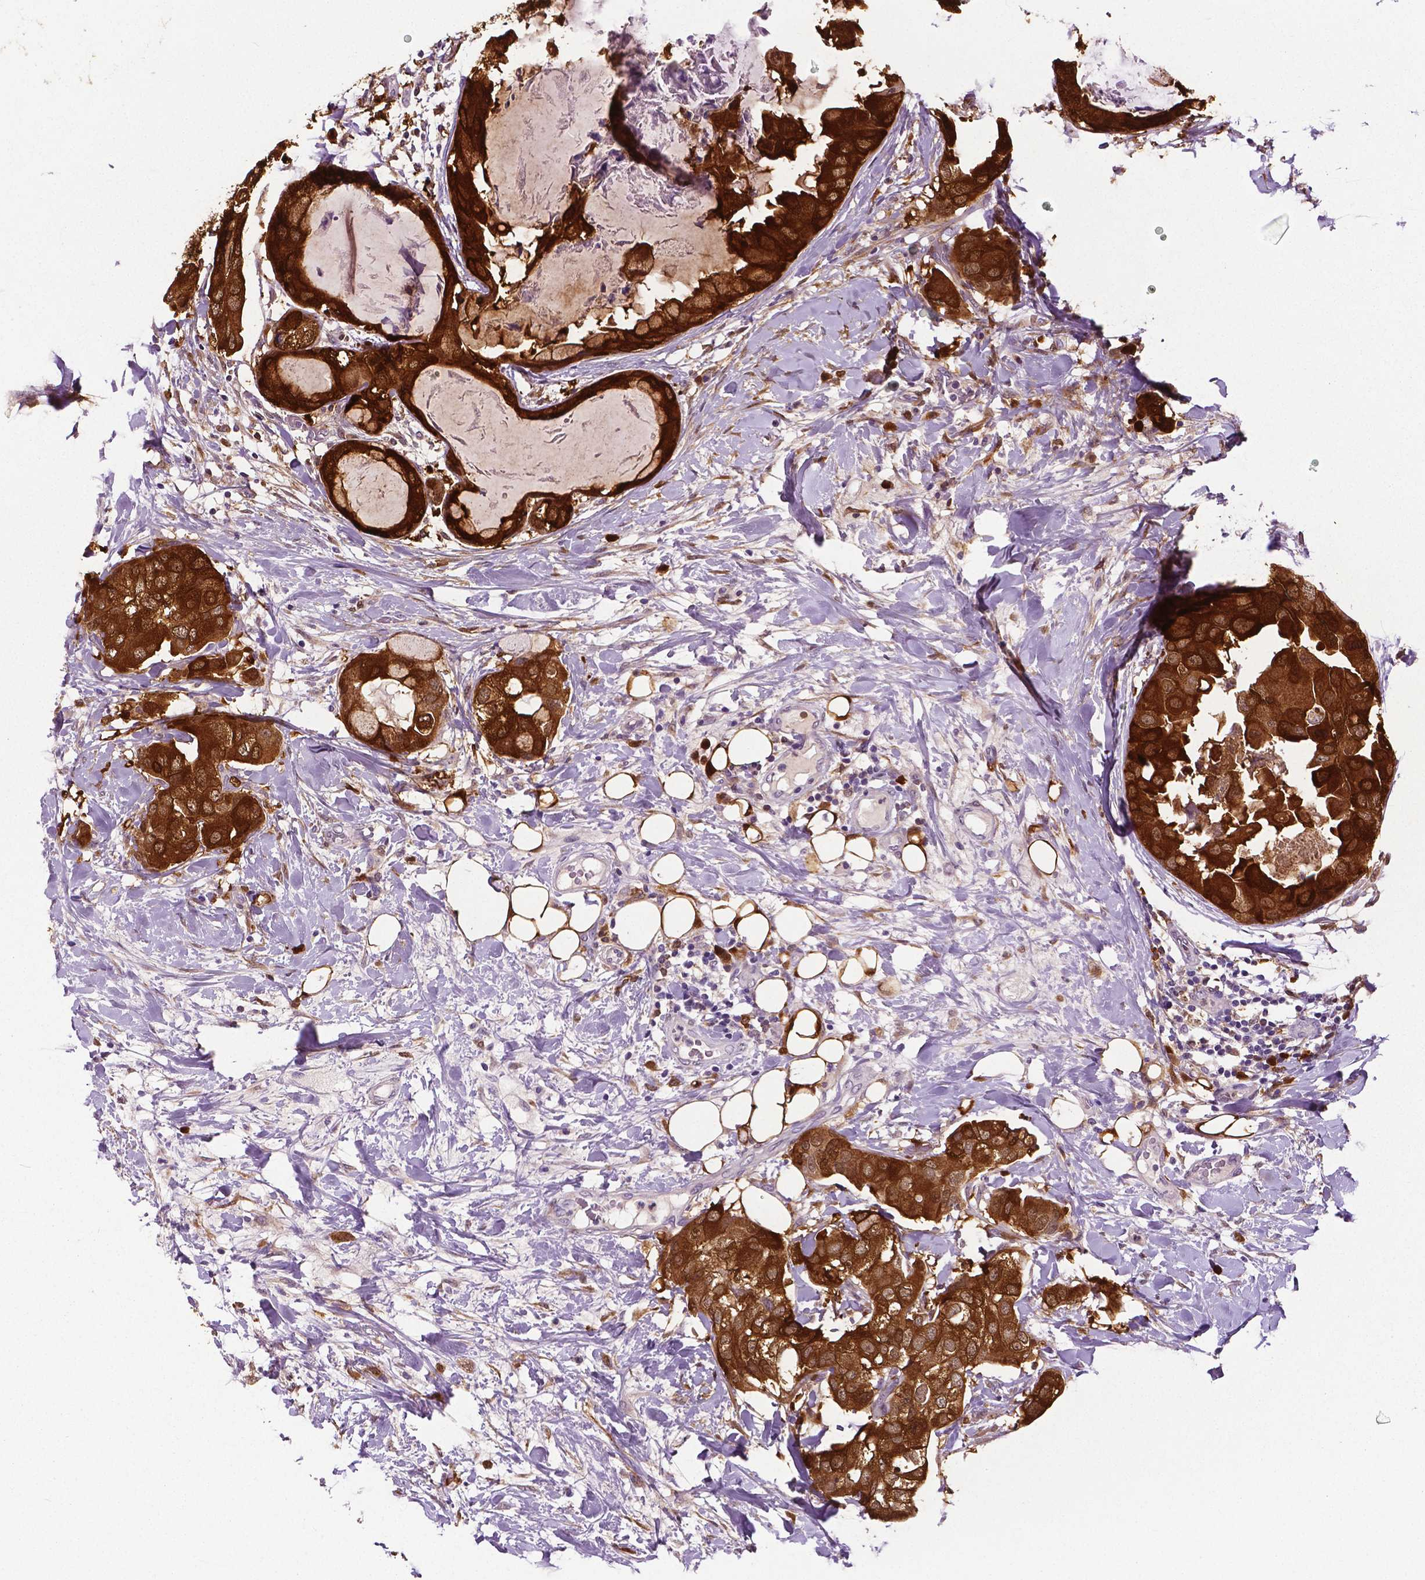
{"staining": {"intensity": "strong", "quantity": ">75%", "location": "cytoplasmic/membranous"}, "tissue": "breast cancer", "cell_type": "Tumor cells", "image_type": "cancer", "snomed": [{"axis": "morphology", "description": "Normal tissue, NOS"}, {"axis": "morphology", "description": "Duct carcinoma"}, {"axis": "topography", "description": "Breast"}], "caption": "Protein expression analysis of human breast infiltrating ductal carcinoma reveals strong cytoplasmic/membranous positivity in about >75% of tumor cells.", "gene": "PHGDH", "patient": {"sex": "female", "age": 40}}